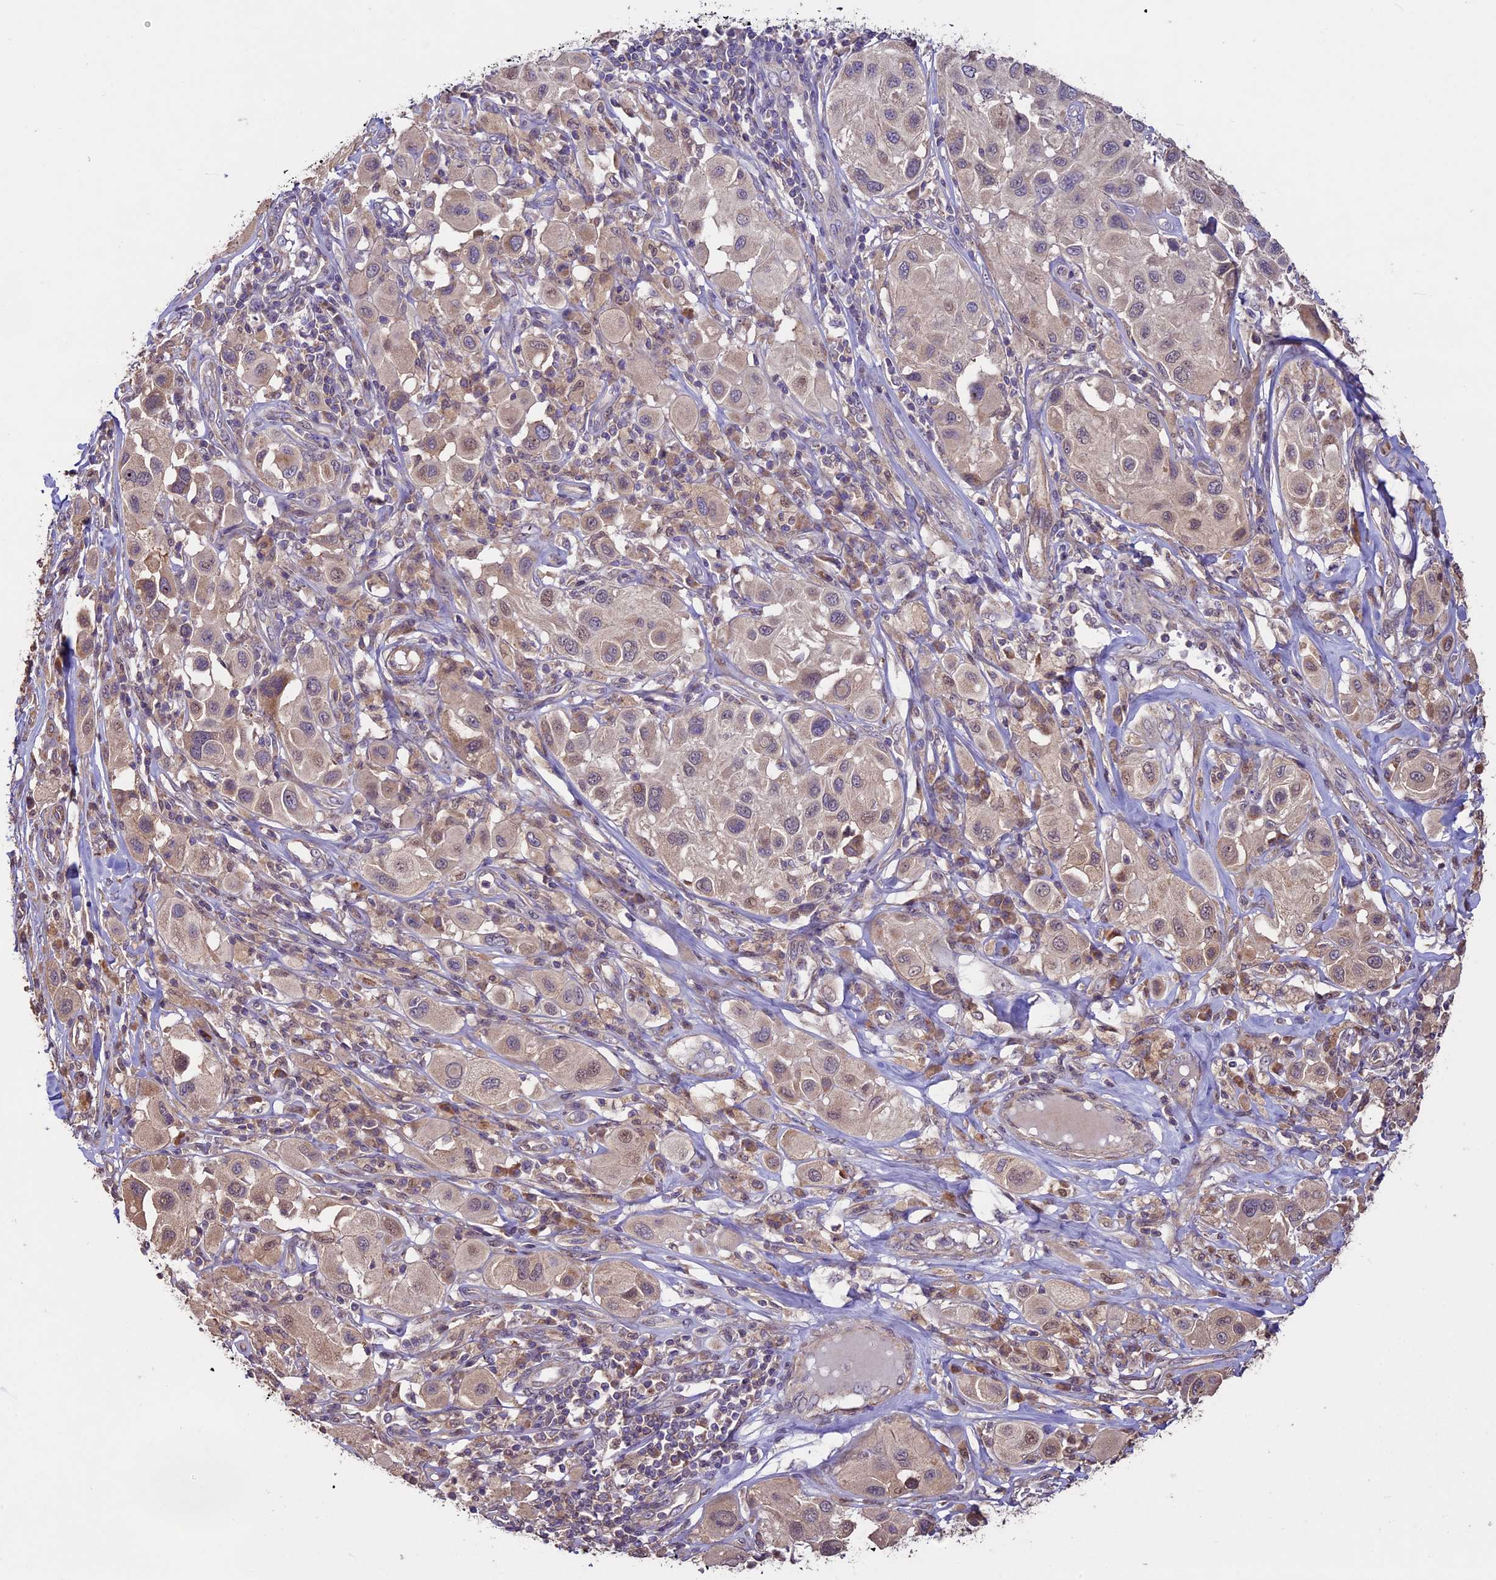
{"staining": {"intensity": "weak", "quantity": "<25%", "location": "cytoplasmic/membranous"}, "tissue": "melanoma", "cell_type": "Tumor cells", "image_type": "cancer", "snomed": [{"axis": "morphology", "description": "Malignant melanoma, Metastatic site"}, {"axis": "topography", "description": "Skin"}], "caption": "There is no significant staining in tumor cells of malignant melanoma (metastatic site).", "gene": "BCAS4", "patient": {"sex": "male", "age": 41}}